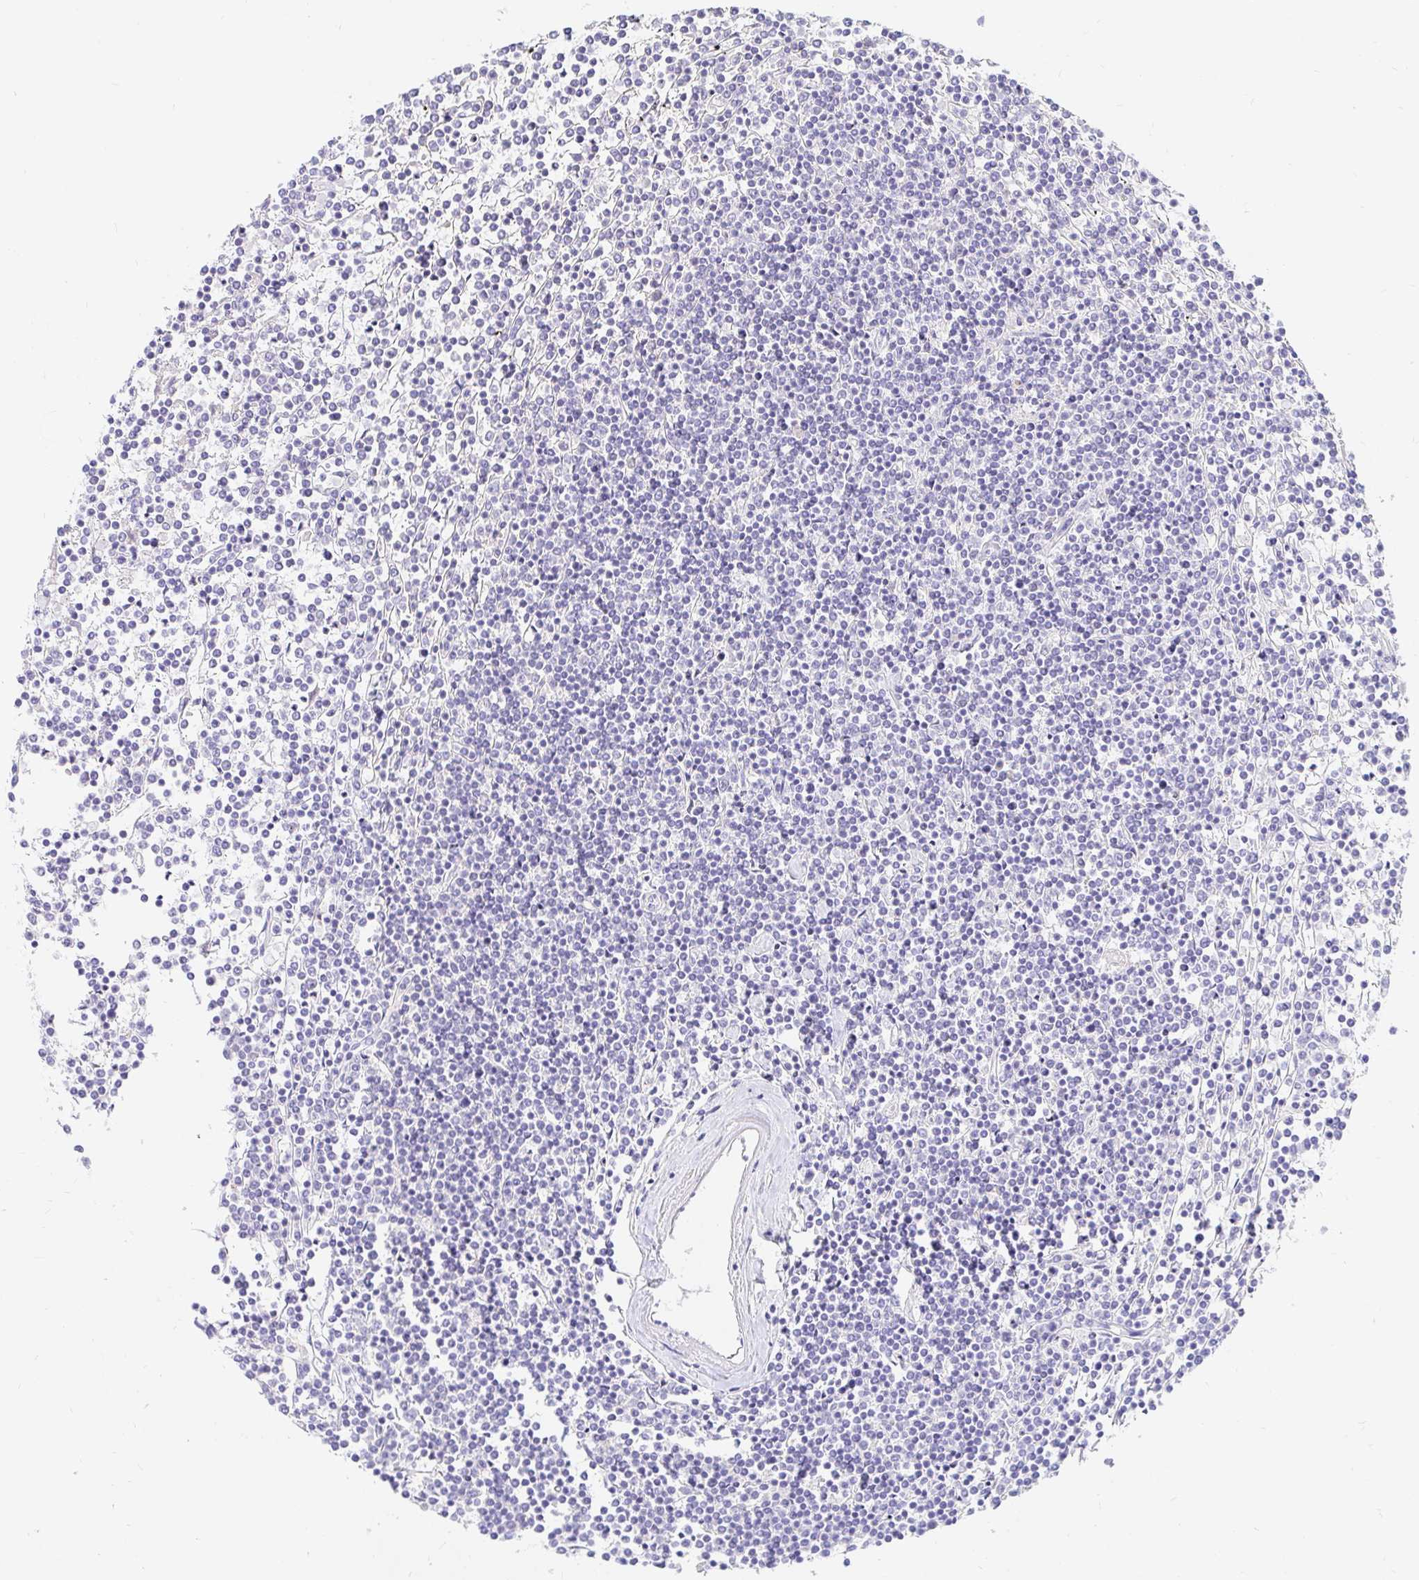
{"staining": {"intensity": "negative", "quantity": "none", "location": "none"}, "tissue": "lymphoma", "cell_type": "Tumor cells", "image_type": "cancer", "snomed": [{"axis": "morphology", "description": "Malignant lymphoma, non-Hodgkin's type, Low grade"}, {"axis": "topography", "description": "Spleen"}], "caption": "This histopathology image is of malignant lymphoma, non-Hodgkin's type (low-grade) stained with immunohistochemistry (IHC) to label a protein in brown with the nuclei are counter-stained blue. There is no staining in tumor cells. (Stains: DAB immunohistochemistry with hematoxylin counter stain, Microscopy: brightfield microscopy at high magnification).", "gene": "NR2E1", "patient": {"sex": "female", "age": 19}}